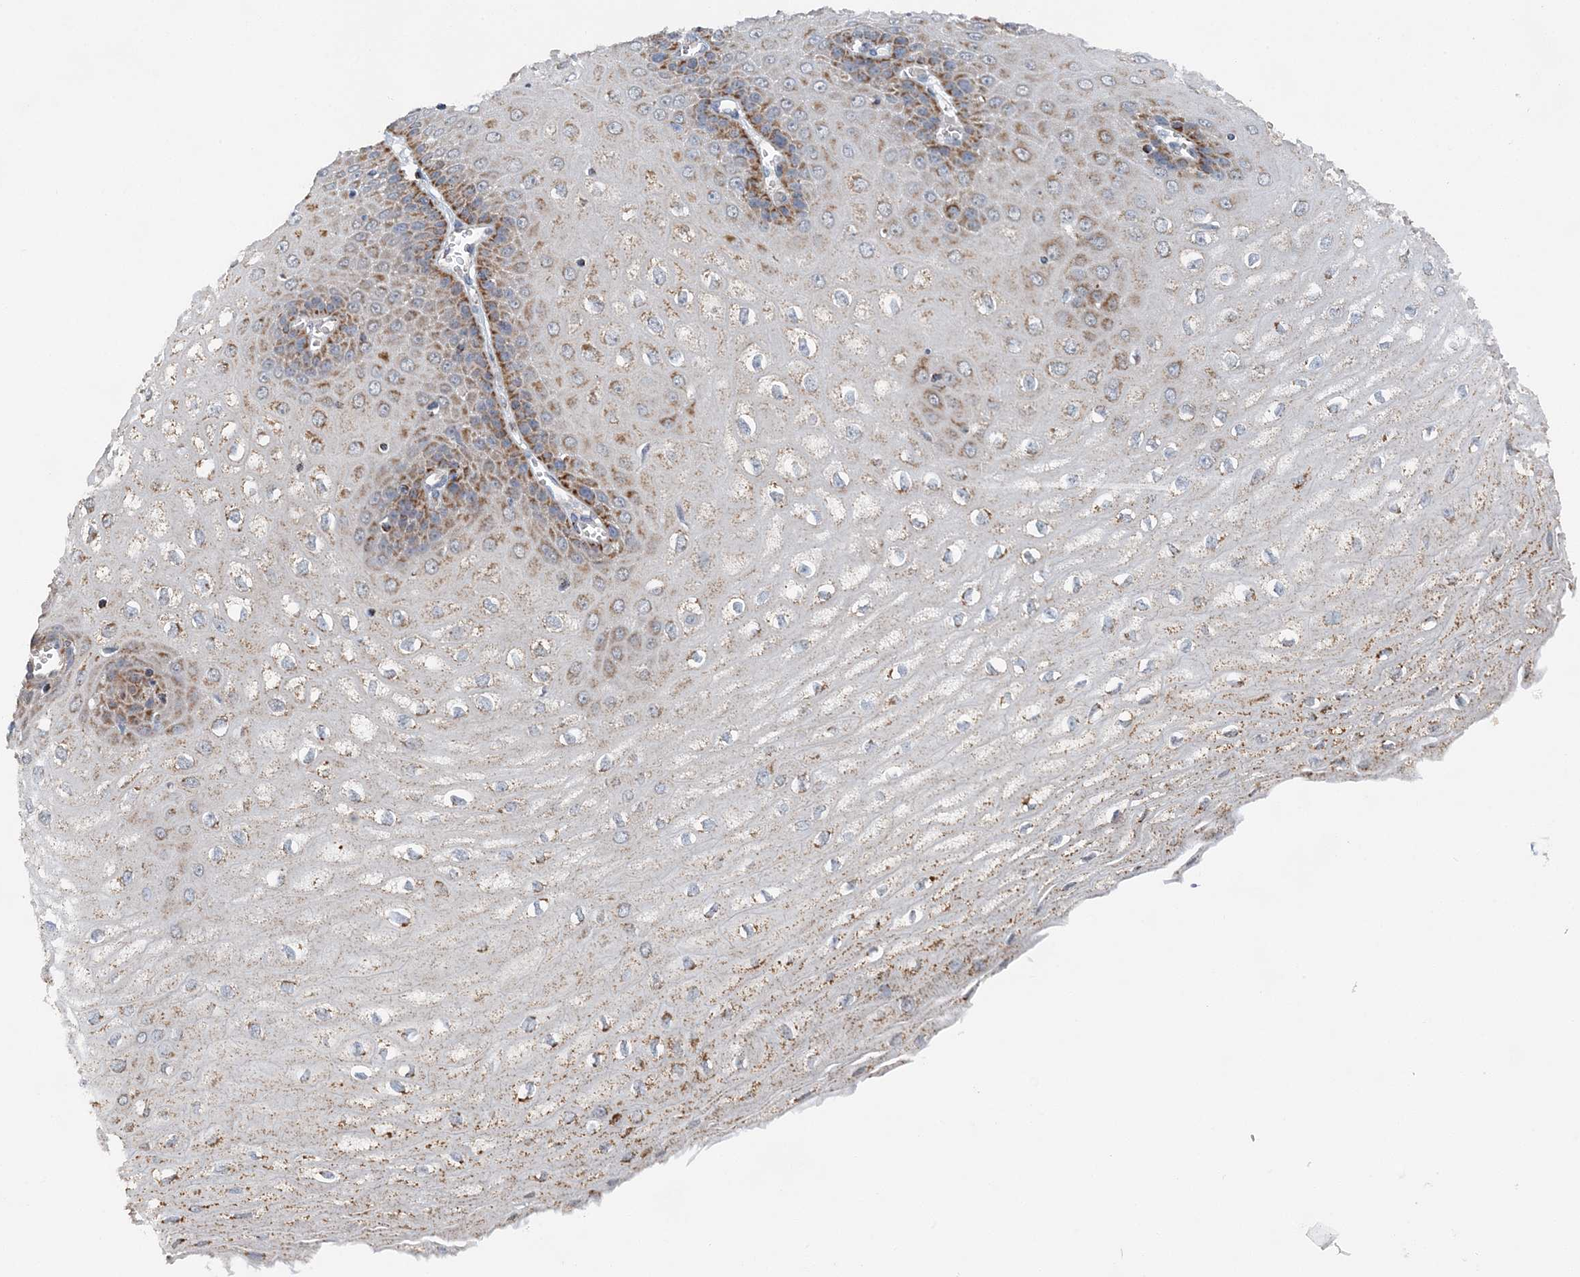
{"staining": {"intensity": "moderate", "quantity": "25%-75%", "location": "cytoplasmic/membranous"}, "tissue": "esophagus", "cell_type": "Squamous epithelial cells", "image_type": "normal", "snomed": [{"axis": "morphology", "description": "Normal tissue, NOS"}, {"axis": "topography", "description": "Esophagus"}], "caption": "Protein expression analysis of unremarkable human esophagus reveals moderate cytoplasmic/membranous staining in approximately 25%-75% of squamous epithelial cells.", "gene": "SPRY2", "patient": {"sex": "male", "age": 60}}